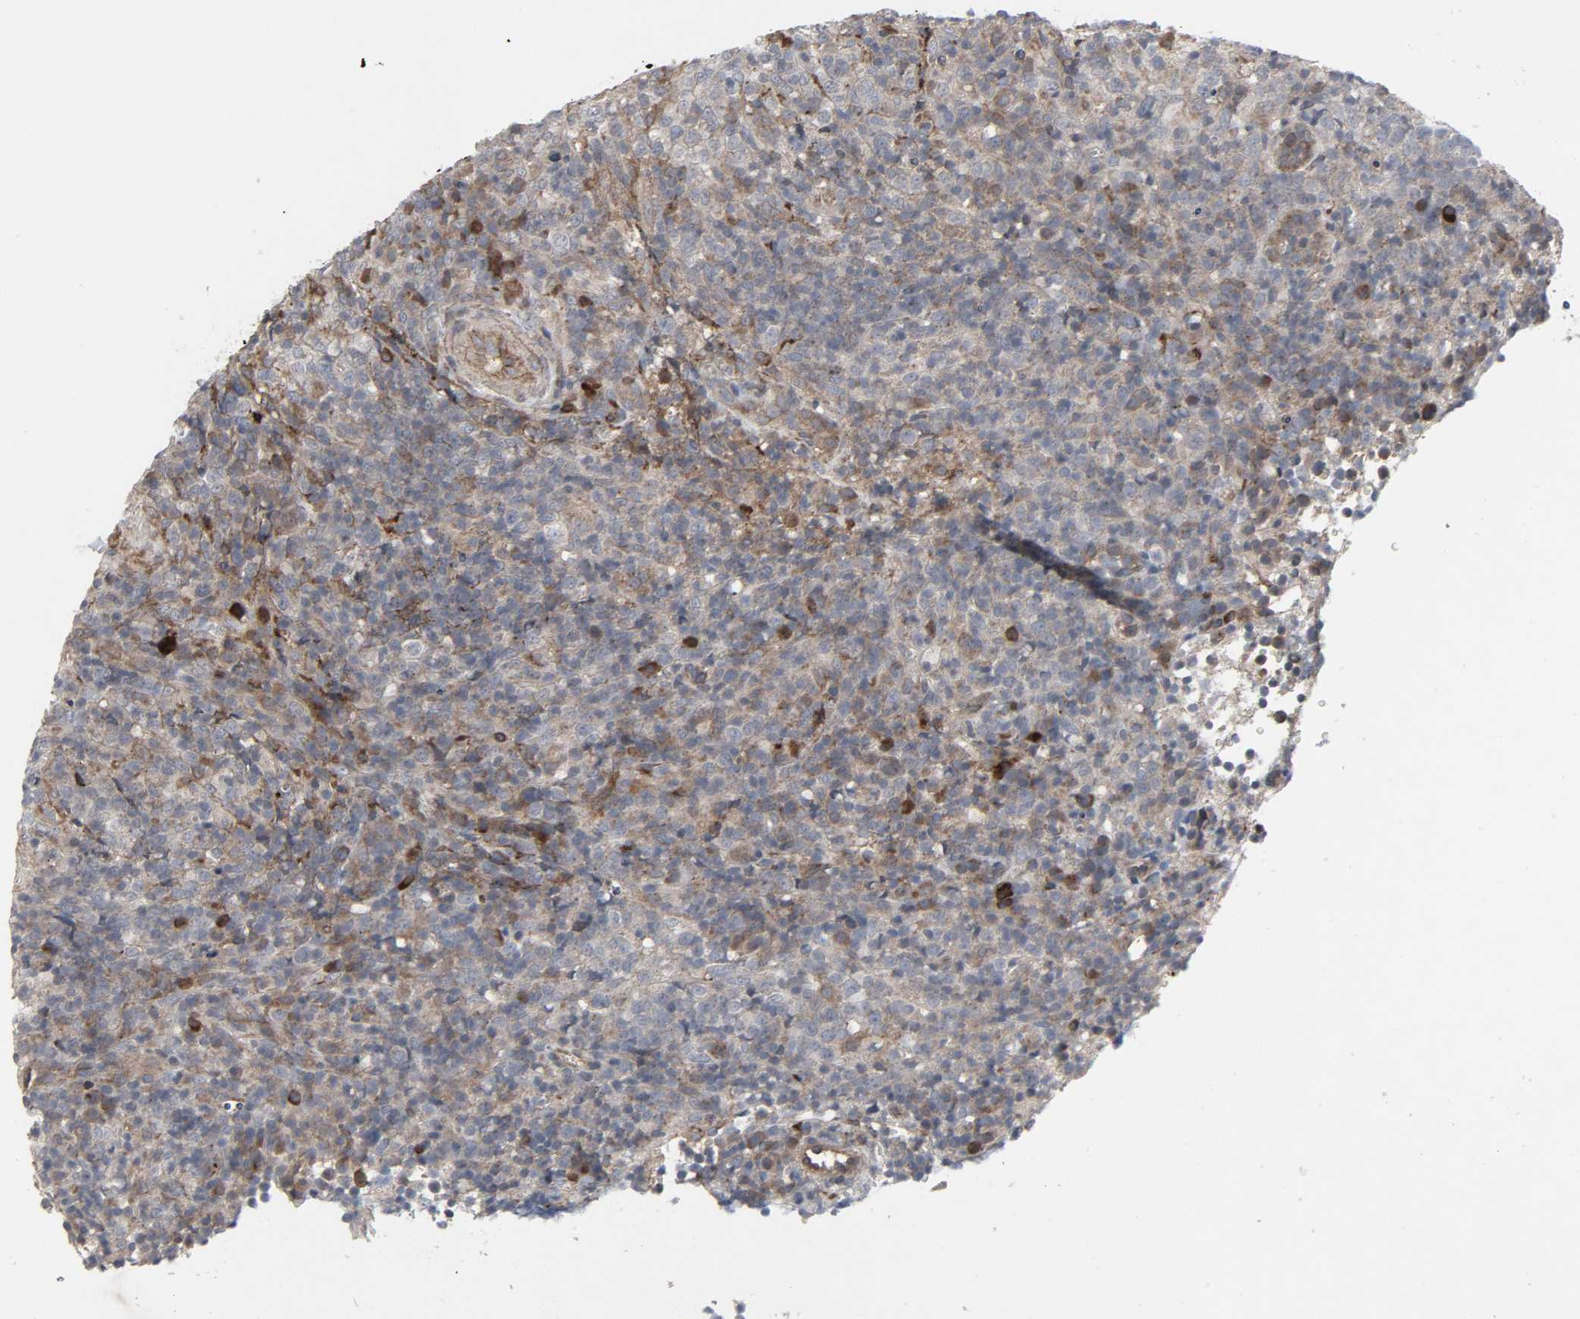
{"staining": {"intensity": "weak", "quantity": "<25%", "location": "cytoplasmic/membranous"}, "tissue": "lymphoma", "cell_type": "Tumor cells", "image_type": "cancer", "snomed": [{"axis": "morphology", "description": "Malignant lymphoma, non-Hodgkin's type, High grade"}, {"axis": "topography", "description": "Lymph node"}], "caption": "A micrograph of malignant lymphoma, non-Hodgkin's type (high-grade) stained for a protein demonstrates no brown staining in tumor cells.", "gene": "ADCY4", "patient": {"sex": "female", "age": 76}}